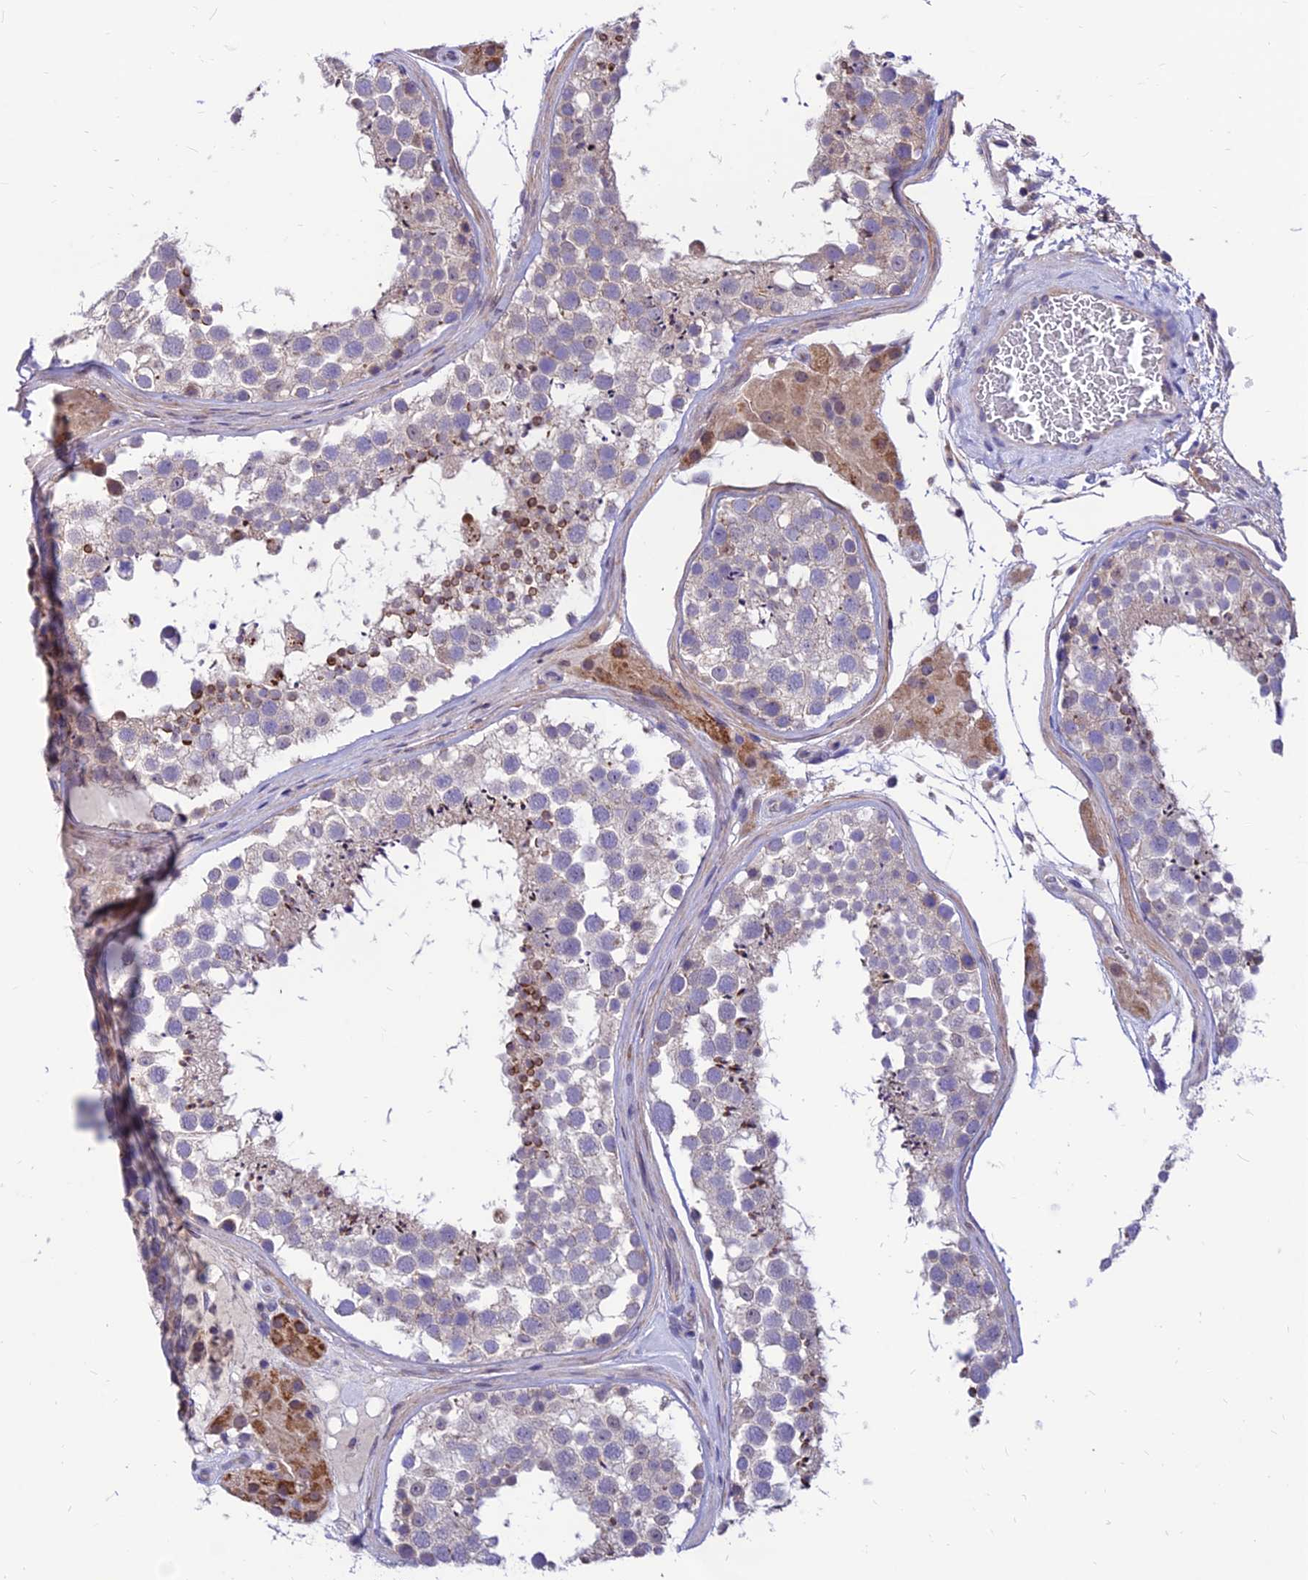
{"staining": {"intensity": "moderate", "quantity": "<25%", "location": "cytoplasmic/membranous"}, "tissue": "testis", "cell_type": "Cells in seminiferous ducts", "image_type": "normal", "snomed": [{"axis": "morphology", "description": "Normal tissue, NOS"}, {"axis": "topography", "description": "Testis"}], "caption": "The micrograph exhibits immunohistochemical staining of unremarkable testis. There is moderate cytoplasmic/membranous positivity is seen in about <25% of cells in seminiferous ducts.", "gene": "C6orf132", "patient": {"sex": "male", "age": 46}}